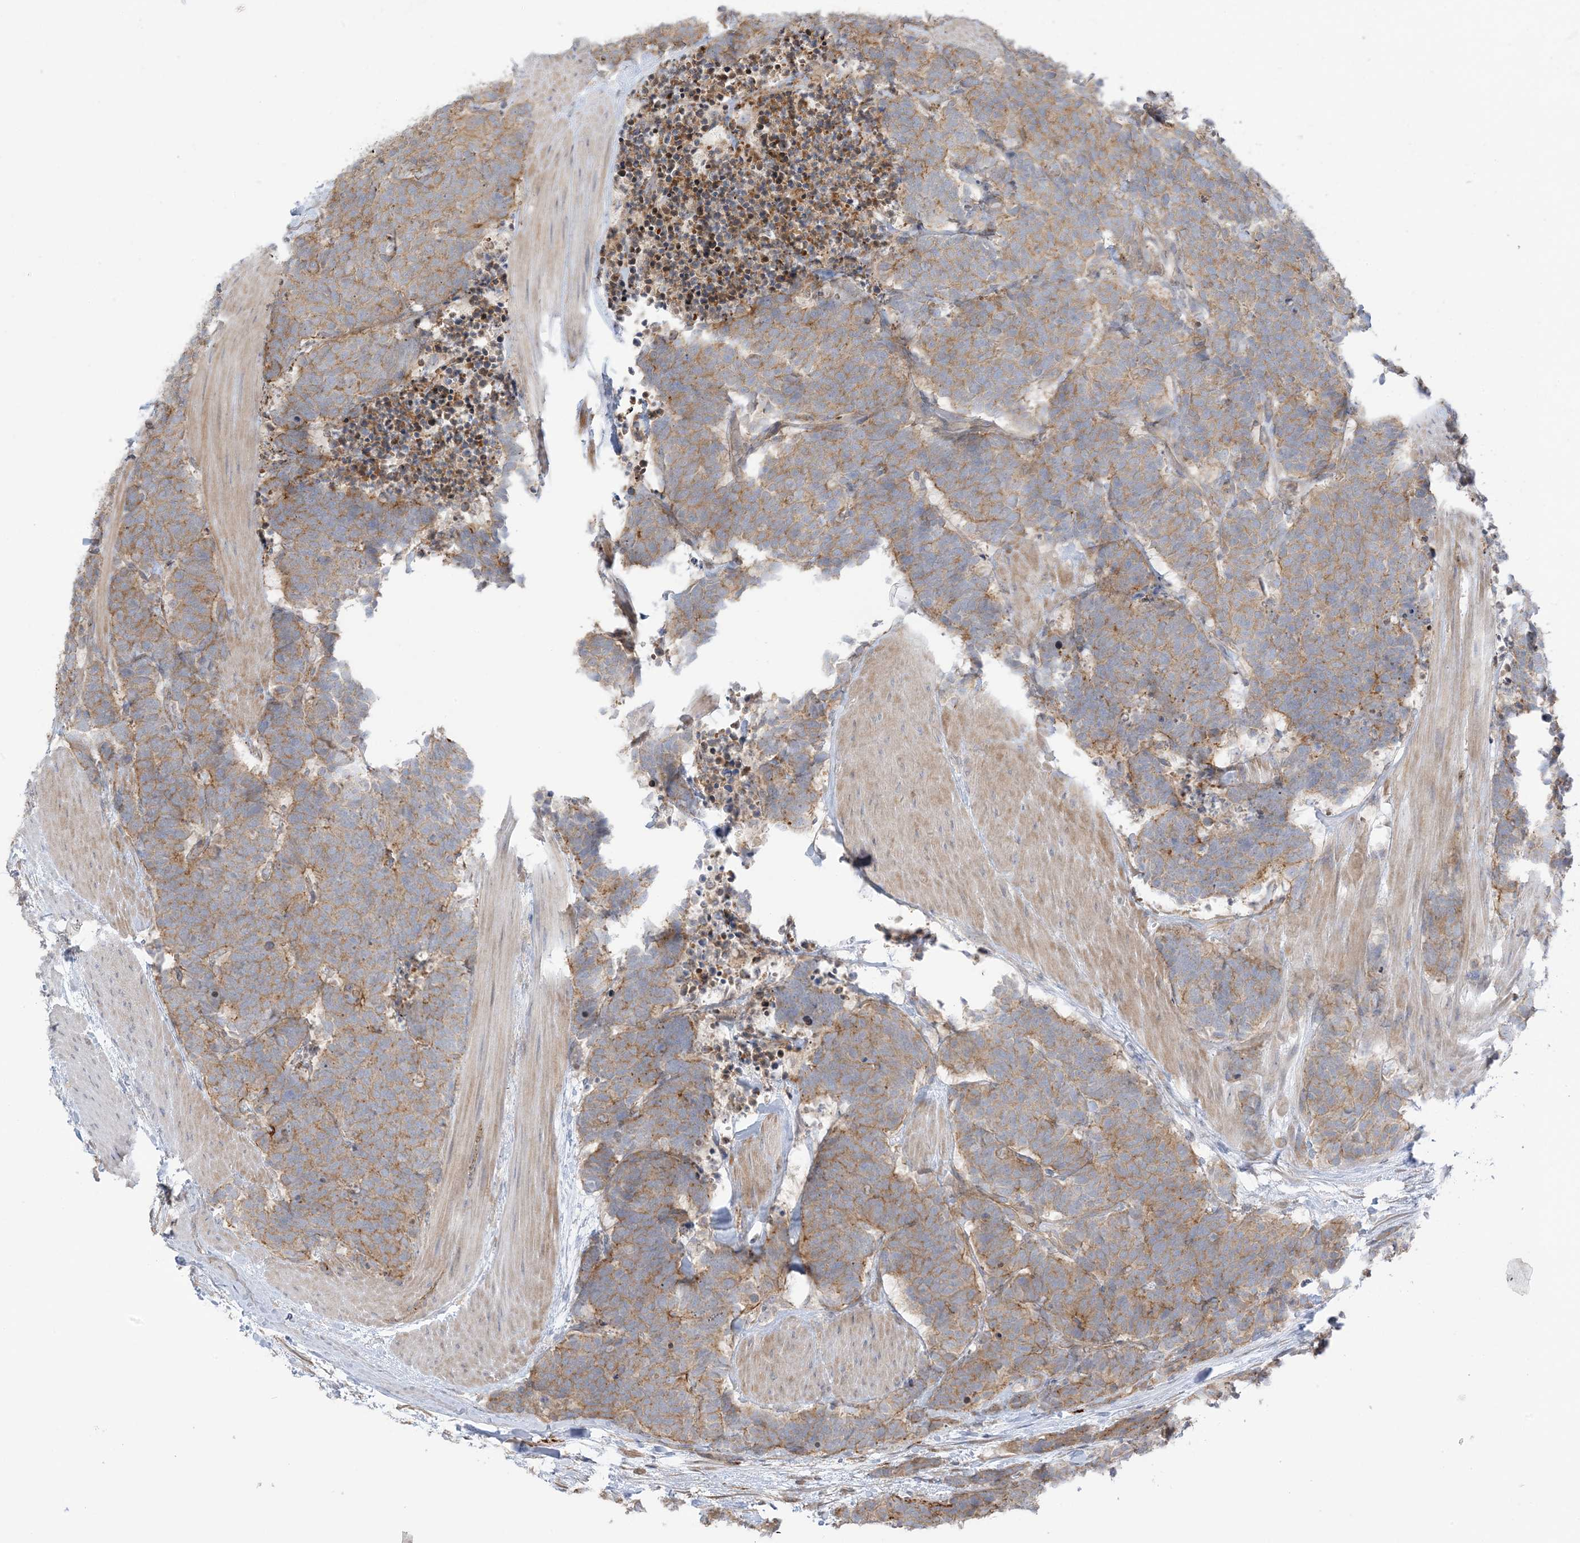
{"staining": {"intensity": "moderate", "quantity": ">75%", "location": "cytoplasmic/membranous"}, "tissue": "carcinoid", "cell_type": "Tumor cells", "image_type": "cancer", "snomed": [{"axis": "morphology", "description": "Carcinoma, NOS"}, {"axis": "morphology", "description": "Carcinoid, malignant, NOS"}, {"axis": "topography", "description": "Urinary bladder"}], "caption": "Brown immunohistochemical staining in human carcinoid reveals moderate cytoplasmic/membranous staining in approximately >75% of tumor cells. The protein of interest is stained brown, and the nuclei are stained in blue (DAB (3,3'-diaminobenzidine) IHC with brightfield microscopy, high magnification).", "gene": "ICMT", "patient": {"sex": "male", "age": 57}}